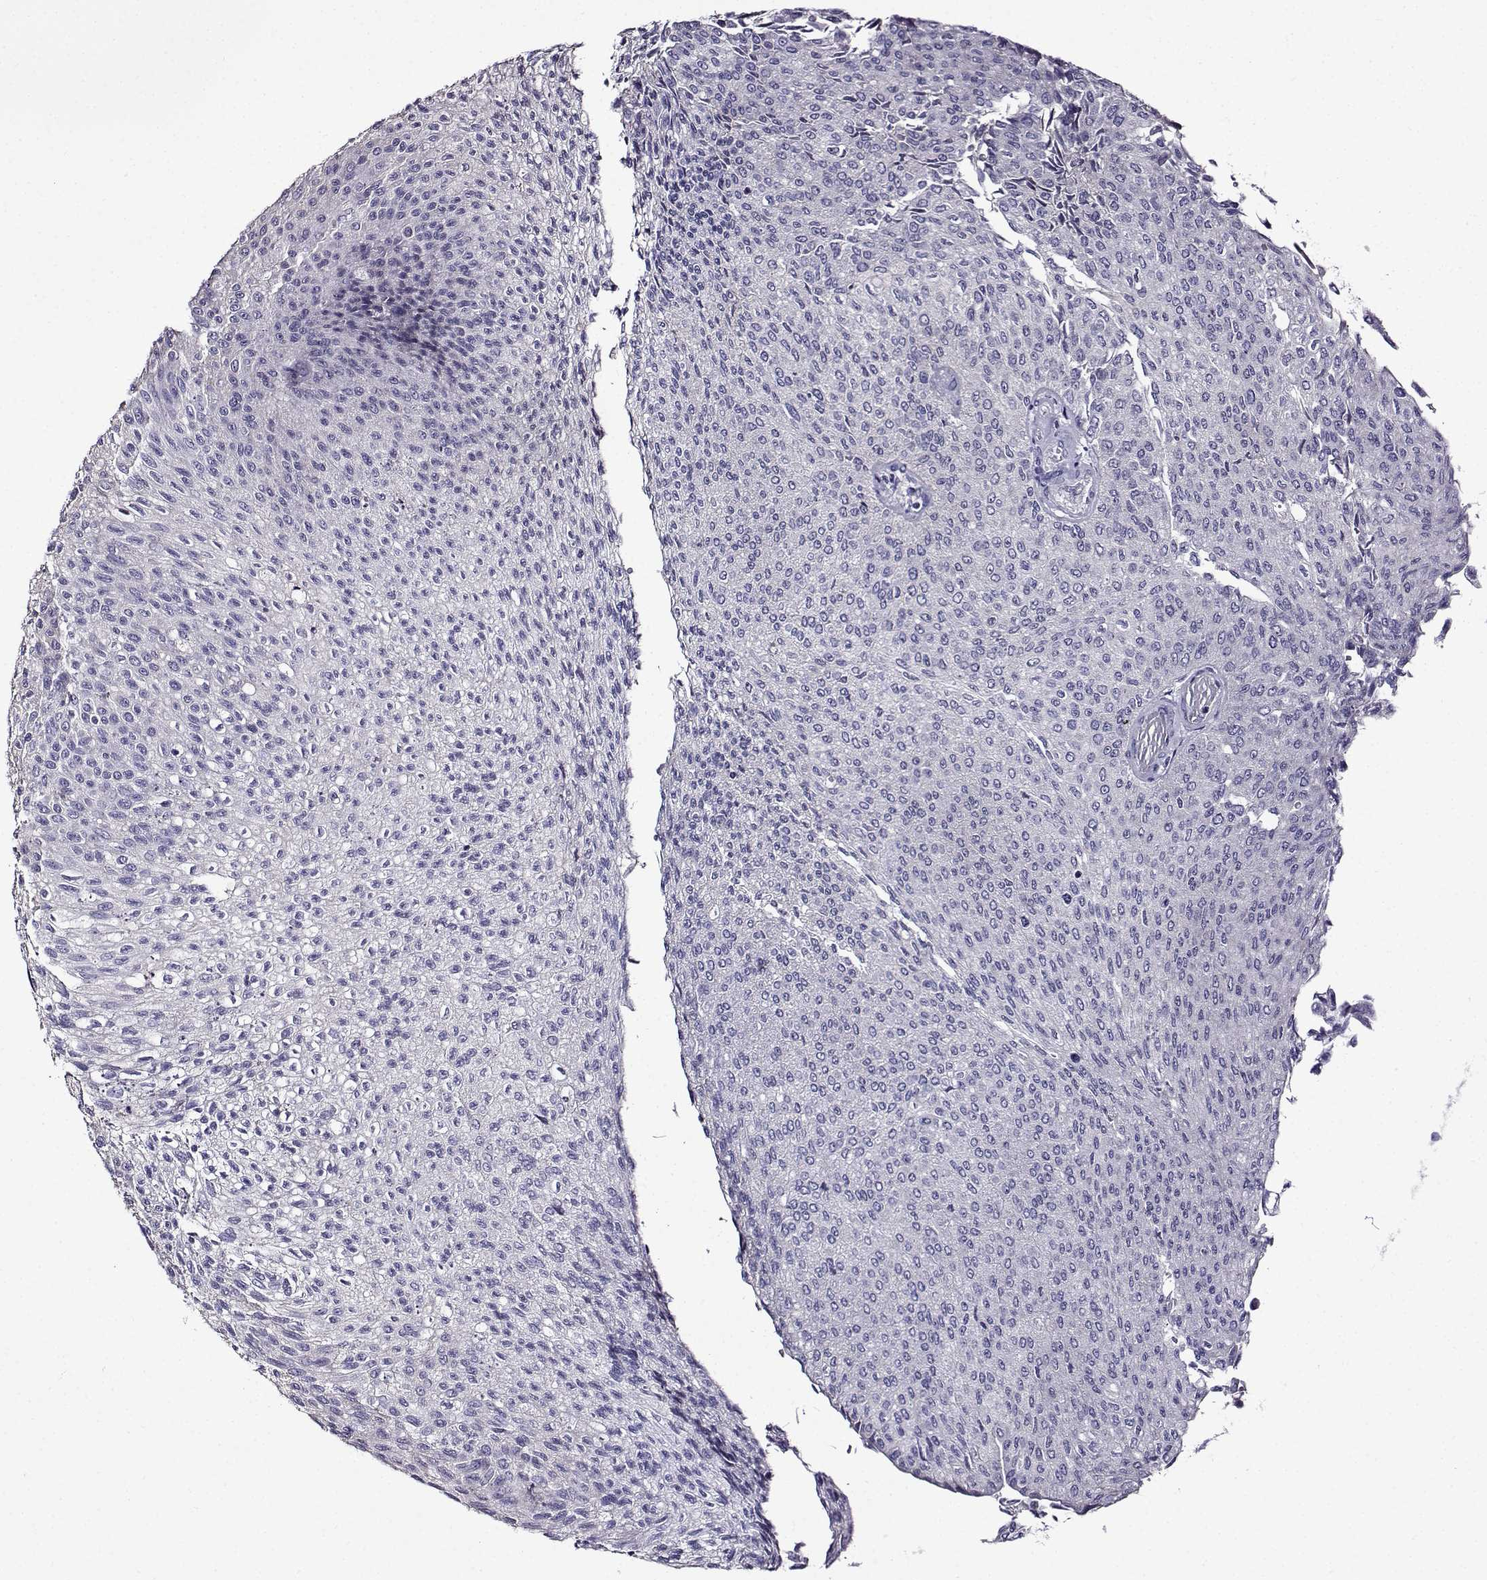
{"staining": {"intensity": "negative", "quantity": "none", "location": "none"}, "tissue": "urothelial cancer", "cell_type": "Tumor cells", "image_type": "cancer", "snomed": [{"axis": "morphology", "description": "Urothelial carcinoma, Low grade"}, {"axis": "topography", "description": "Ureter, NOS"}, {"axis": "topography", "description": "Urinary bladder"}], "caption": "Protein analysis of urothelial carcinoma (low-grade) demonstrates no significant staining in tumor cells.", "gene": "TMEM266", "patient": {"sex": "male", "age": 78}}